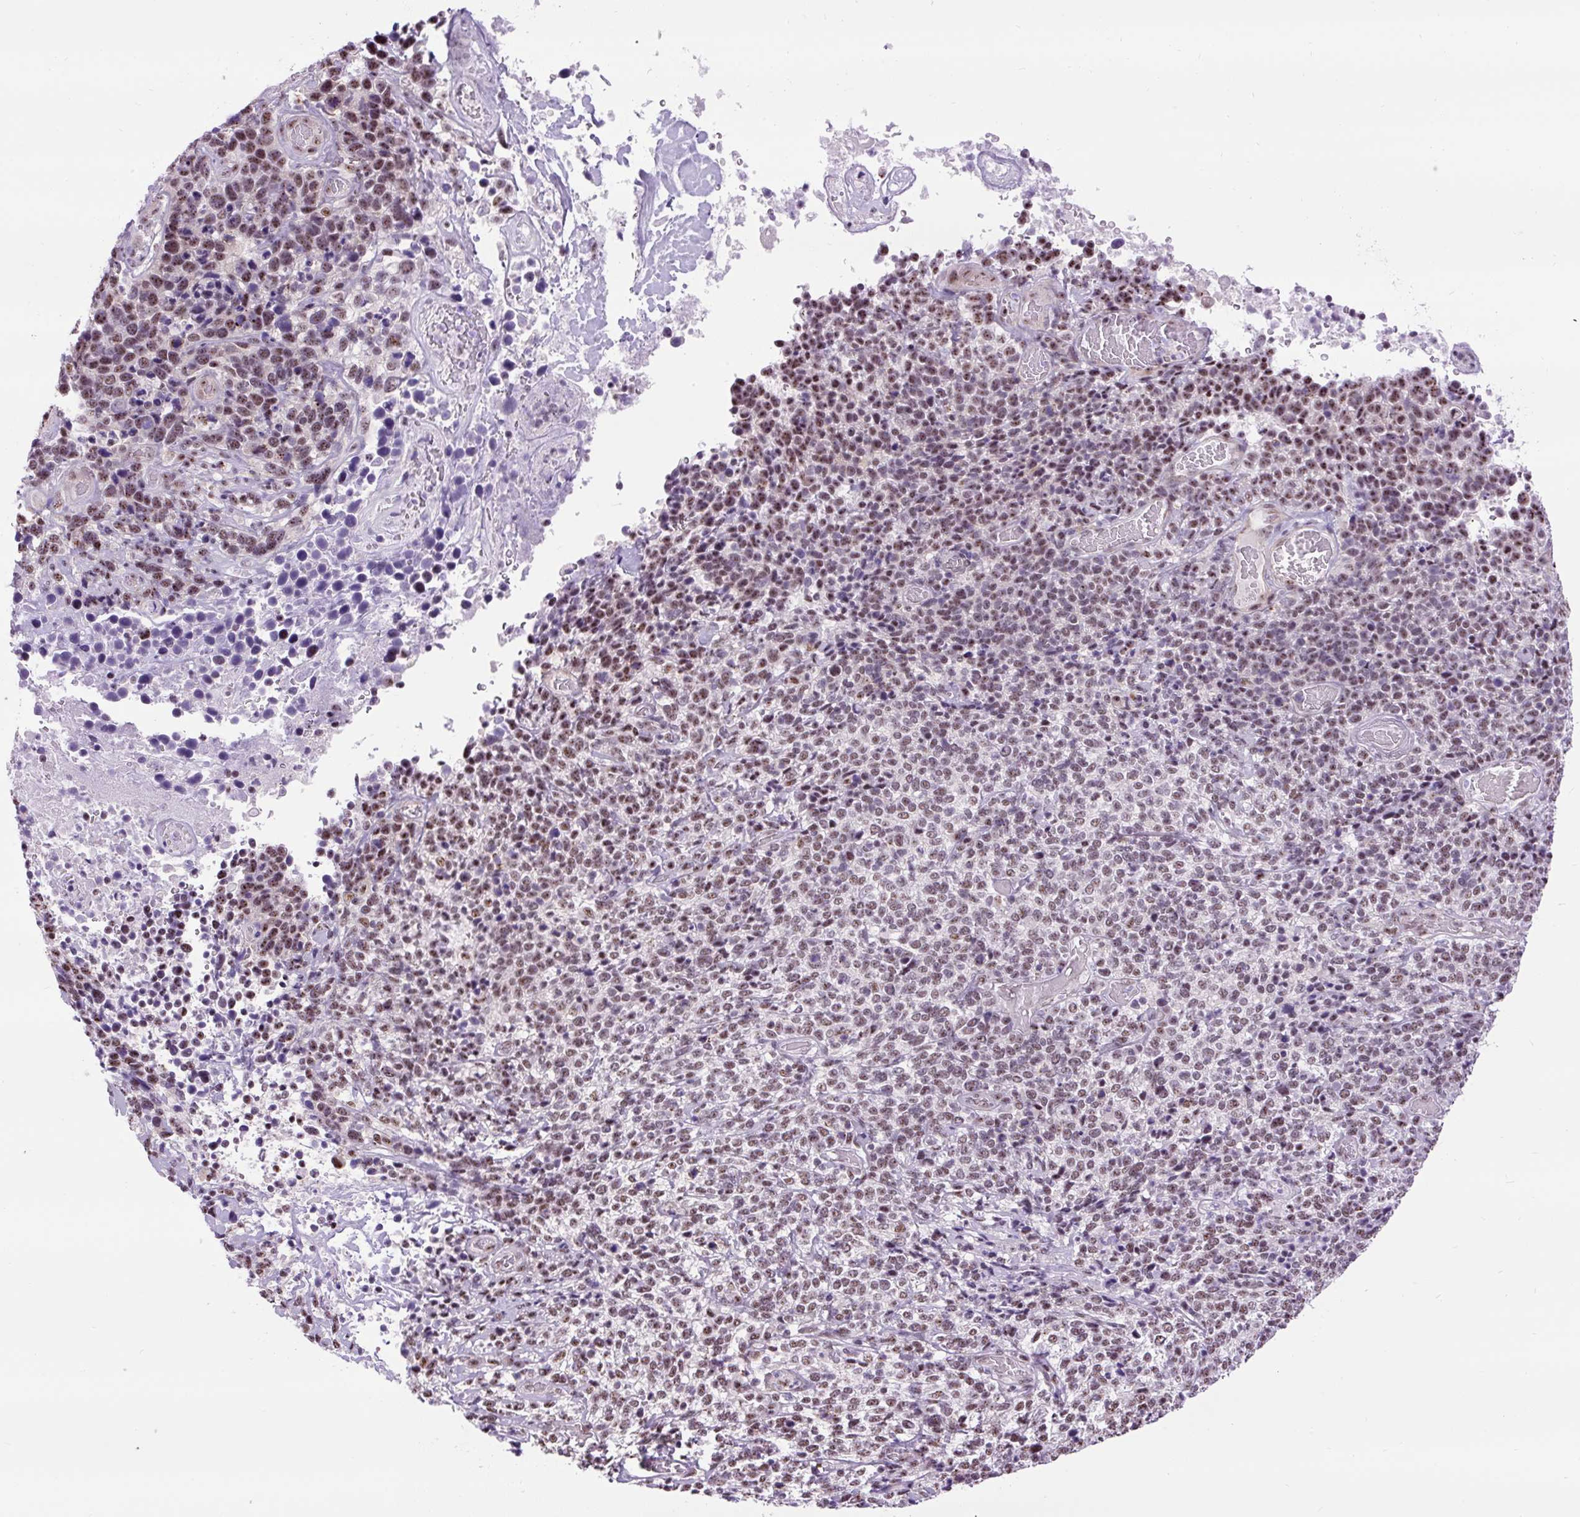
{"staining": {"intensity": "moderate", "quantity": ">75%", "location": "nuclear"}, "tissue": "cervical cancer", "cell_type": "Tumor cells", "image_type": "cancer", "snomed": [{"axis": "morphology", "description": "Squamous cell carcinoma, NOS"}, {"axis": "topography", "description": "Cervix"}], "caption": "Human cervical cancer stained for a protein (brown) exhibits moderate nuclear positive positivity in about >75% of tumor cells.", "gene": "SMC5", "patient": {"sex": "female", "age": 46}}